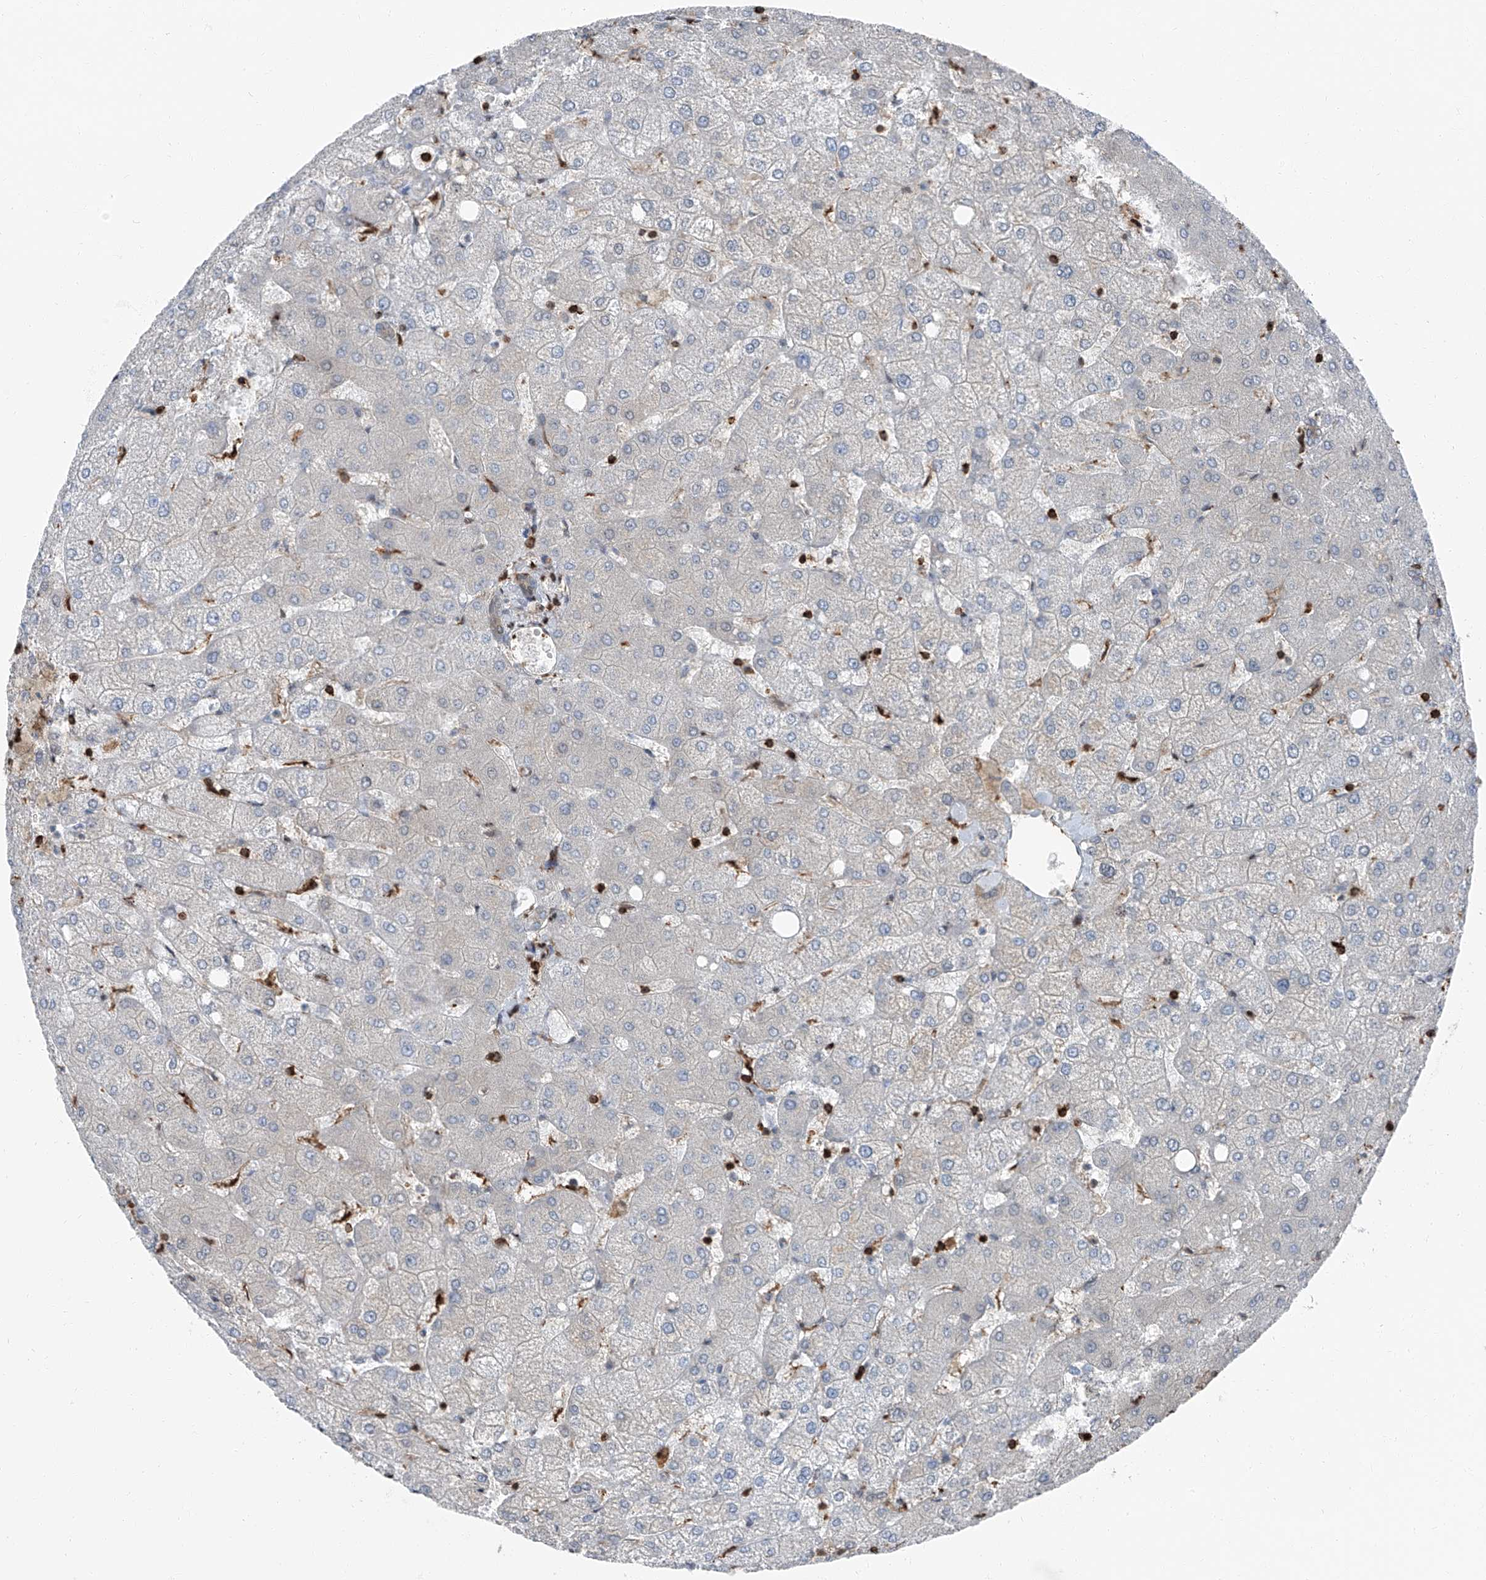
{"staining": {"intensity": "negative", "quantity": "none", "location": "none"}, "tissue": "liver", "cell_type": "Cholangiocytes", "image_type": "normal", "snomed": [{"axis": "morphology", "description": "Normal tissue, NOS"}, {"axis": "topography", "description": "Liver"}], "caption": "Immunohistochemistry image of normal human liver stained for a protein (brown), which displays no positivity in cholangiocytes.", "gene": "PSMB10", "patient": {"sex": "female", "age": 54}}